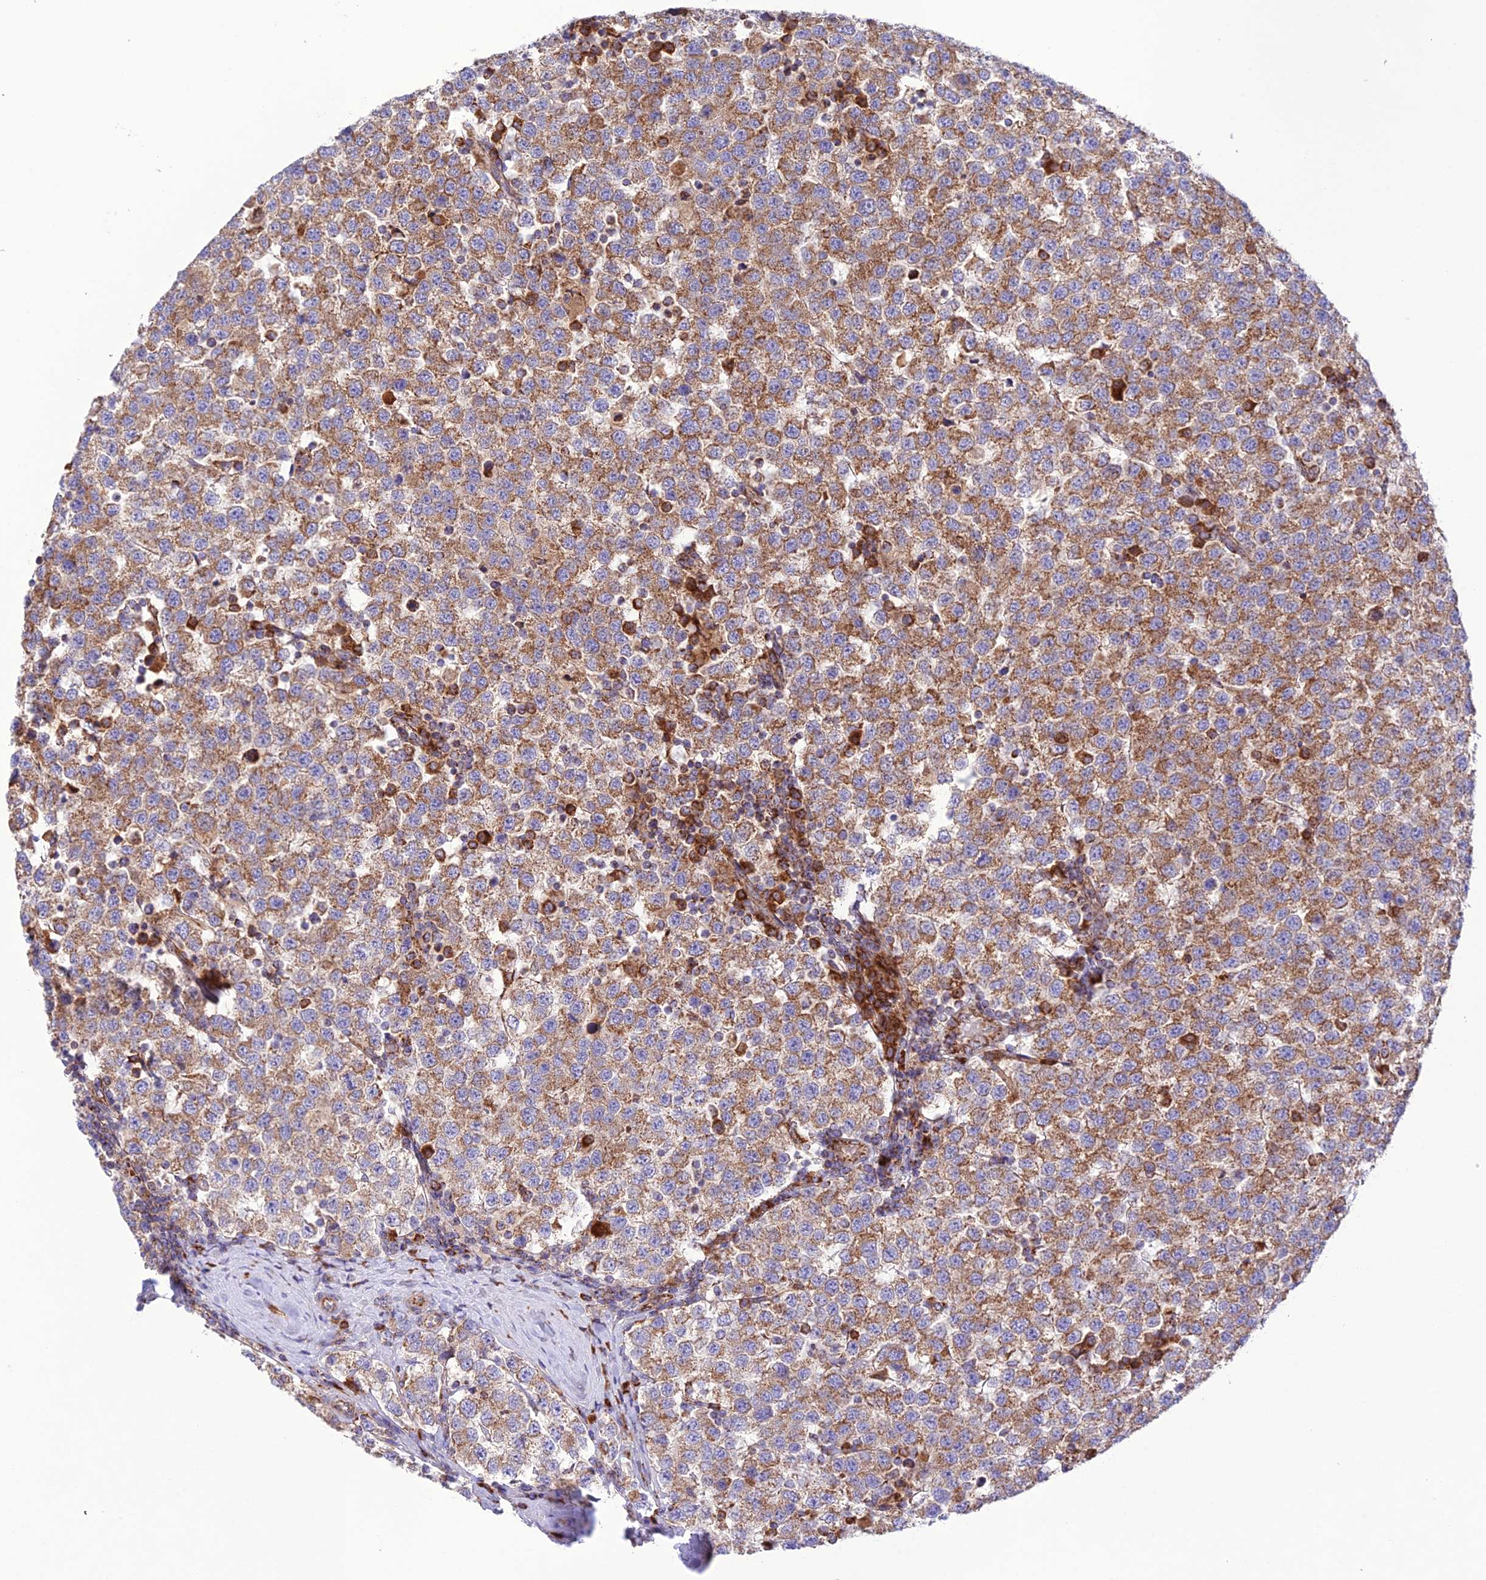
{"staining": {"intensity": "moderate", "quantity": ">75%", "location": "cytoplasmic/membranous"}, "tissue": "testis cancer", "cell_type": "Tumor cells", "image_type": "cancer", "snomed": [{"axis": "morphology", "description": "Seminoma, NOS"}, {"axis": "topography", "description": "Testis"}], "caption": "Protein expression analysis of human testis seminoma reveals moderate cytoplasmic/membranous staining in approximately >75% of tumor cells. (Brightfield microscopy of DAB IHC at high magnification).", "gene": "UAP1L1", "patient": {"sex": "male", "age": 34}}